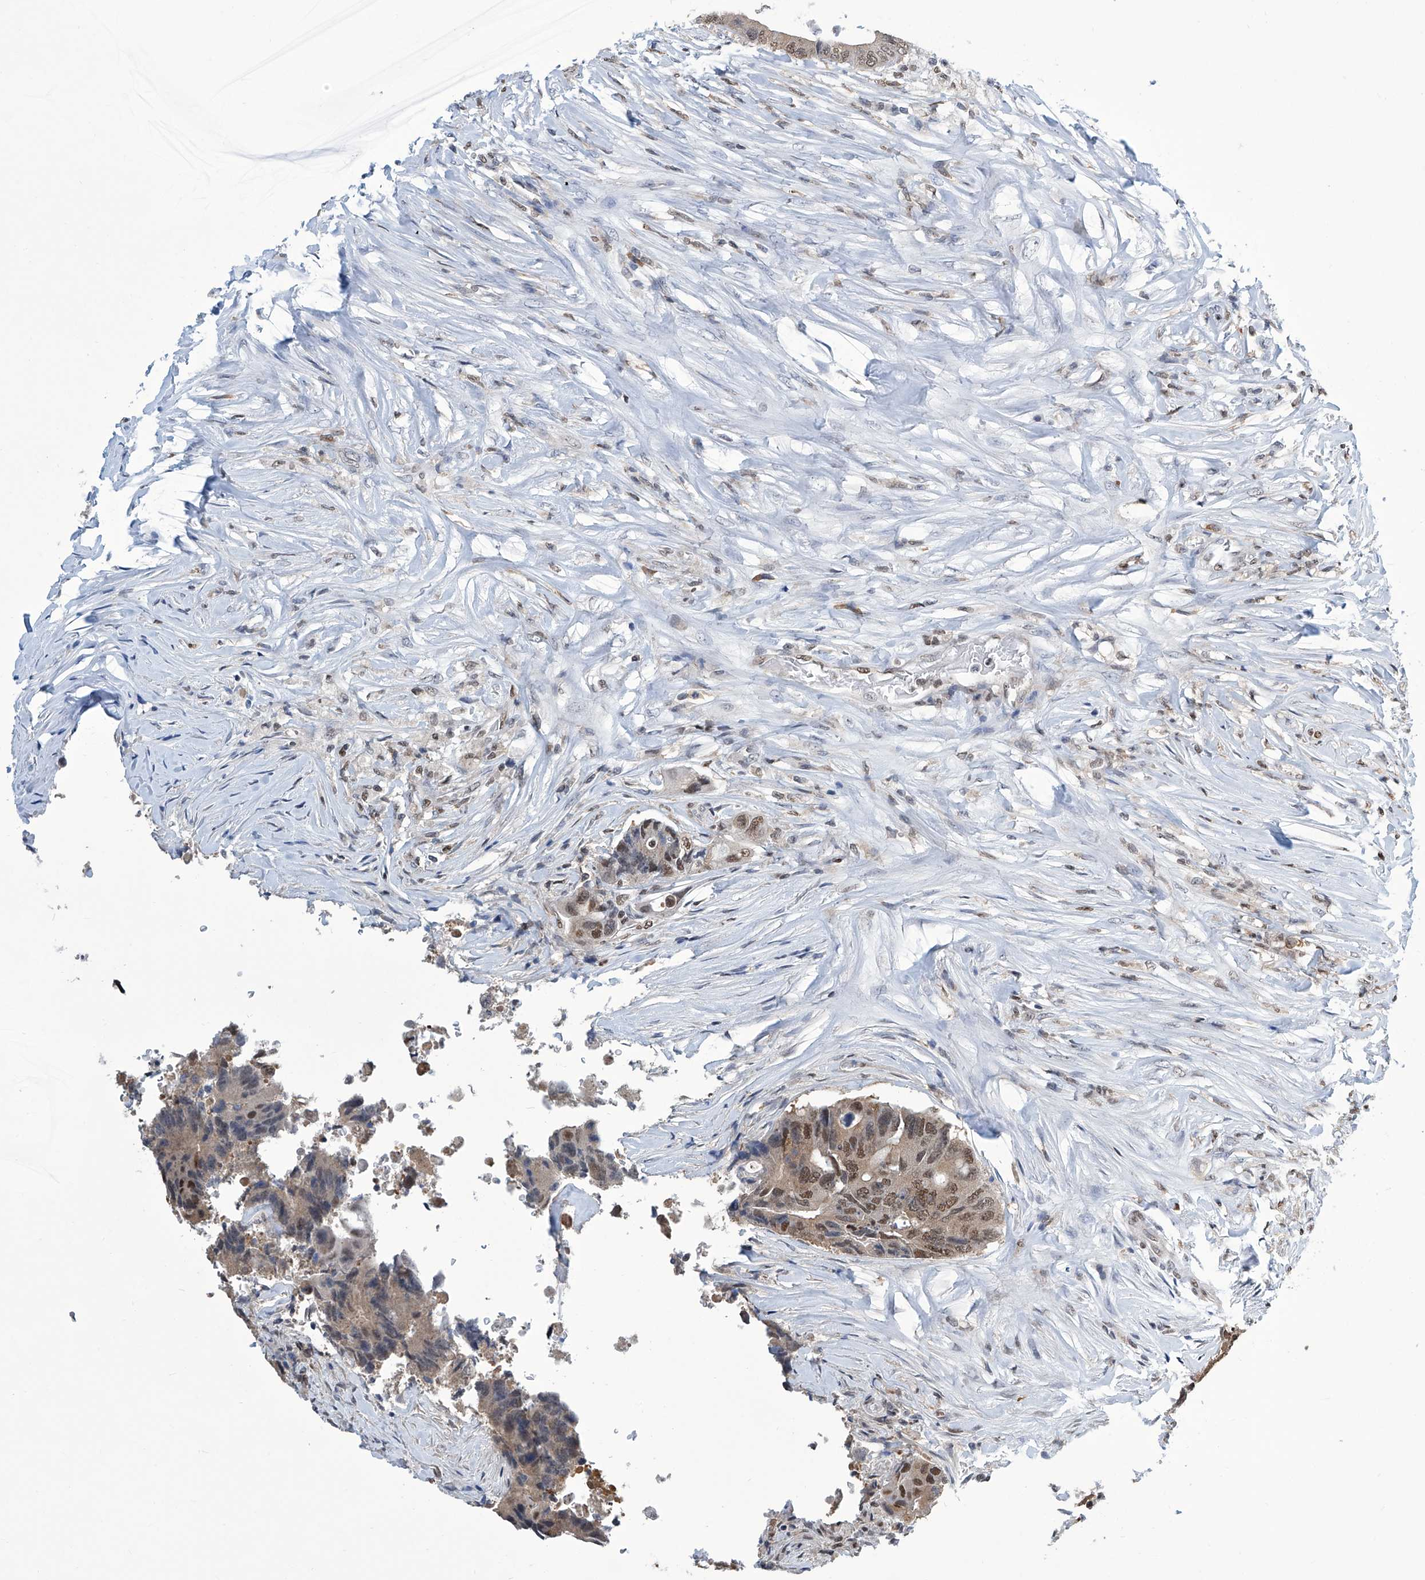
{"staining": {"intensity": "moderate", "quantity": ">75%", "location": "nuclear"}, "tissue": "colorectal cancer", "cell_type": "Tumor cells", "image_type": "cancer", "snomed": [{"axis": "morphology", "description": "Adenocarcinoma, NOS"}, {"axis": "topography", "description": "Colon"}], "caption": "Immunohistochemical staining of colorectal cancer displays moderate nuclear protein expression in approximately >75% of tumor cells. (DAB (3,3'-diaminobenzidine) = brown stain, brightfield microscopy at high magnification).", "gene": "SREBF2", "patient": {"sex": "male", "age": 71}}